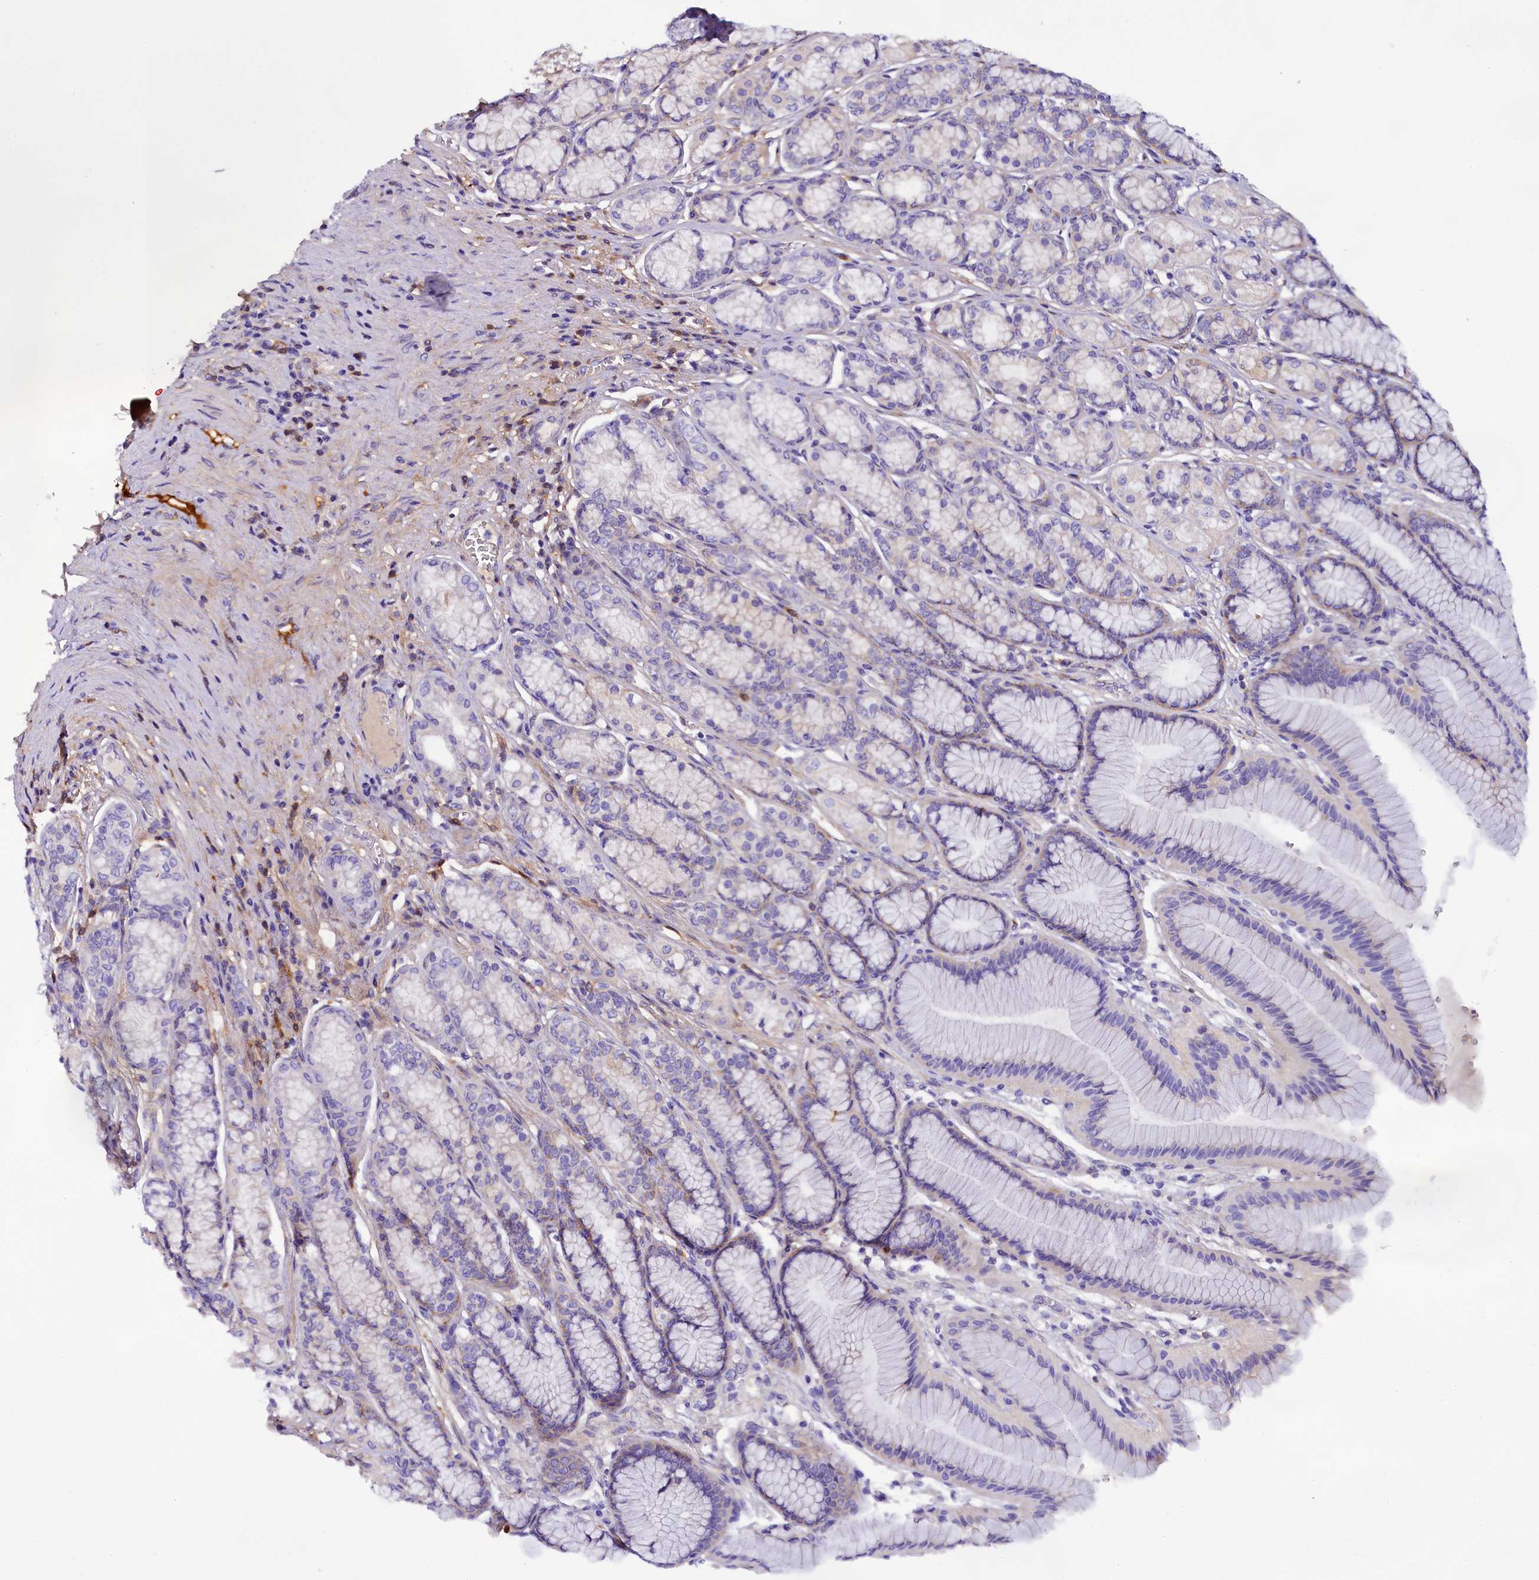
{"staining": {"intensity": "weak", "quantity": "<25%", "location": "cytoplasmic/membranous"}, "tissue": "stomach", "cell_type": "Glandular cells", "image_type": "normal", "snomed": [{"axis": "morphology", "description": "Normal tissue, NOS"}, {"axis": "morphology", "description": "Adenocarcinoma, NOS"}, {"axis": "morphology", "description": "Adenocarcinoma, High grade"}, {"axis": "topography", "description": "Stomach, upper"}, {"axis": "topography", "description": "Stomach"}], "caption": "Human stomach stained for a protein using immunohistochemistry demonstrates no staining in glandular cells.", "gene": "SOD3", "patient": {"sex": "female", "age": 65}}